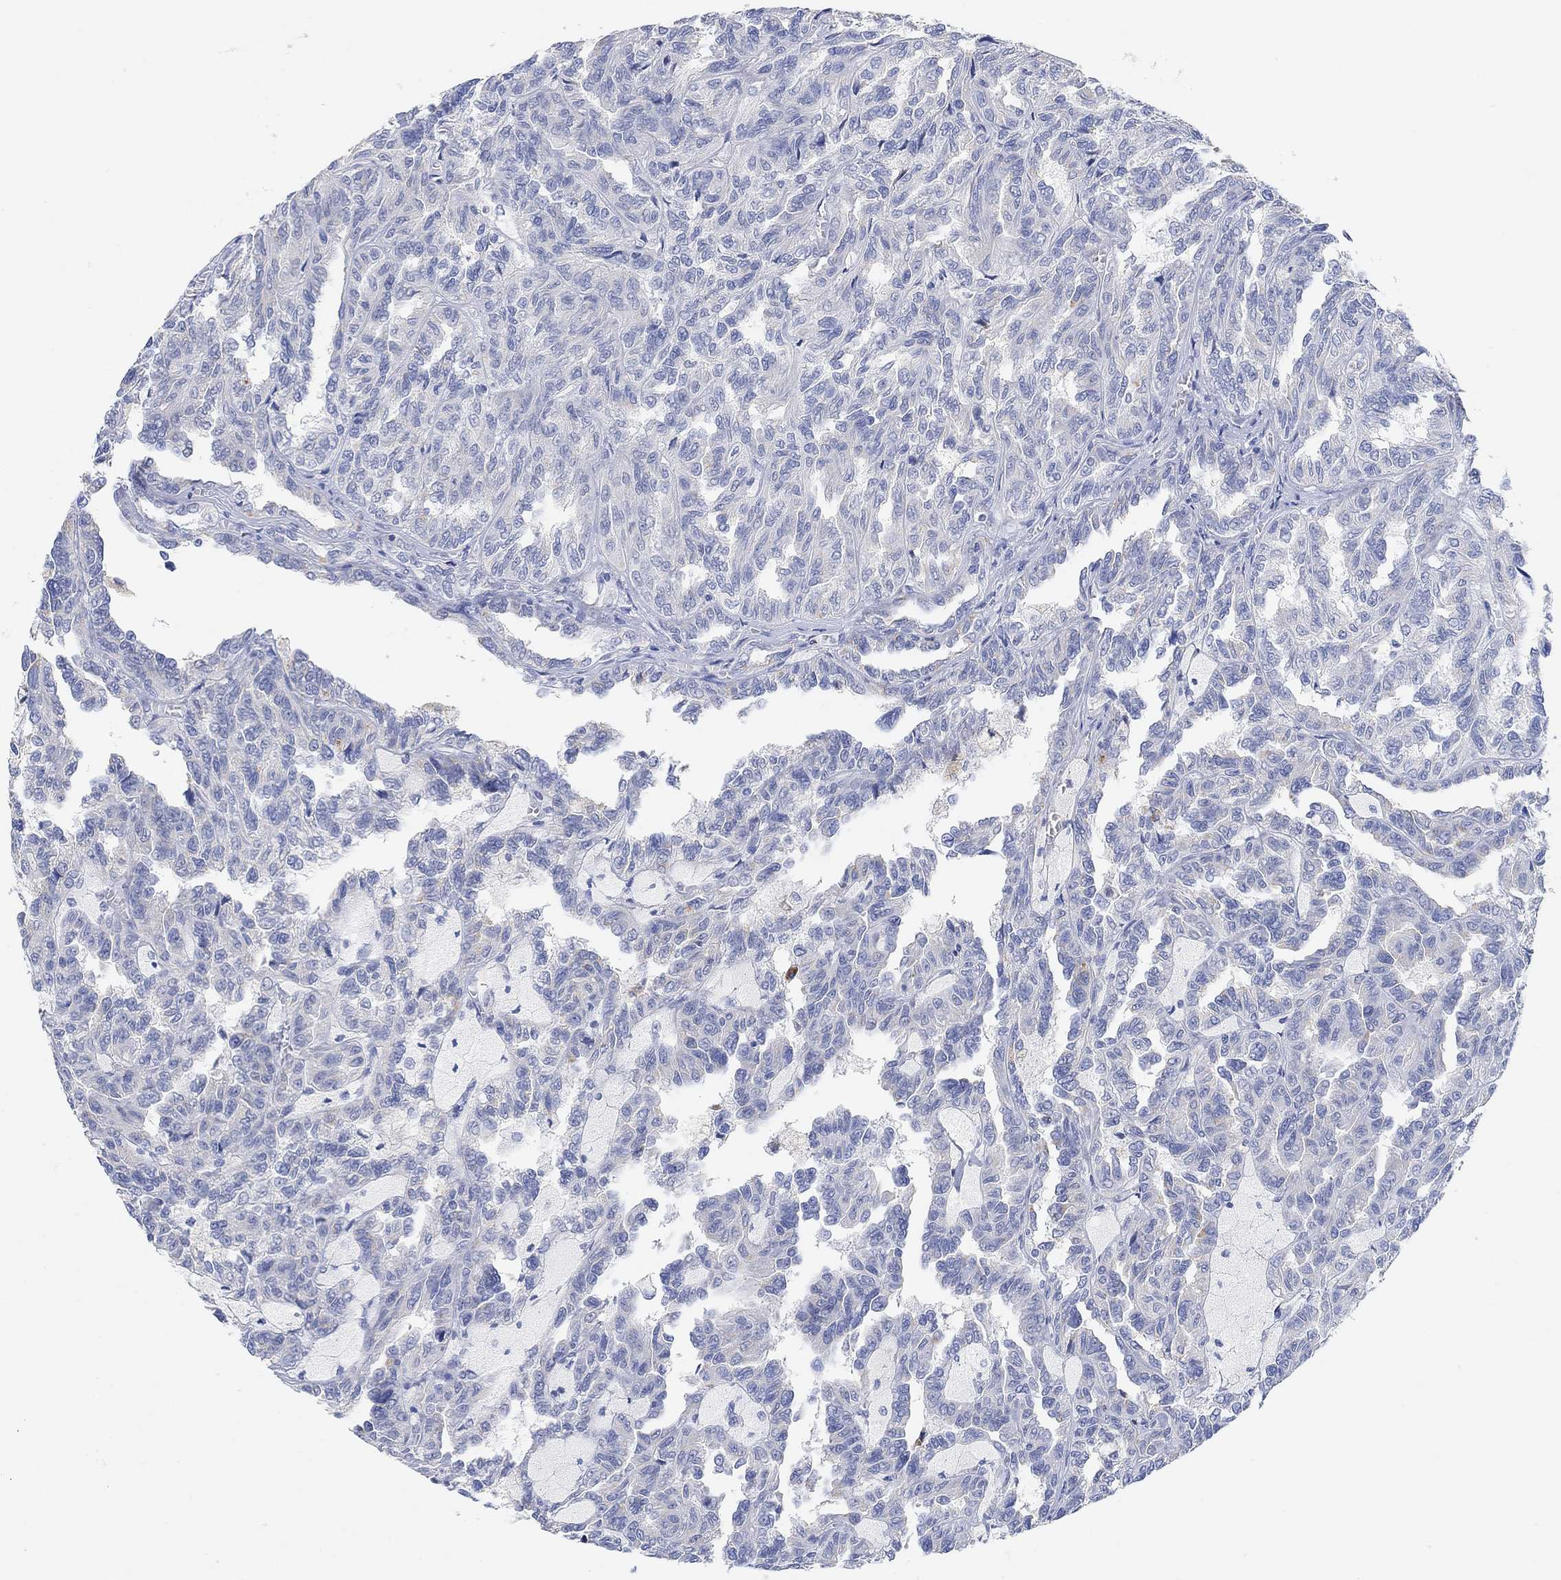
{"staining": {"intensity": "negative", "quantity": "none", "location": "none"}, "tissue": "renal cancer", "cell_type": "Tumor cells", "image_type": "cancer", "snomed": [{"axis": "morphology", "description": "Adenocarcinoma, NOS"}, {"axis": "topography", "description": "Kidney"}], "caption": "A high-resolution photomicrograph shows immunohistochemistry staining of renal cancer, which demonstrates no significant positivity in tumor cells.", "gene": "VAT1L", "patient": {"sex": "male", "age": 79}}